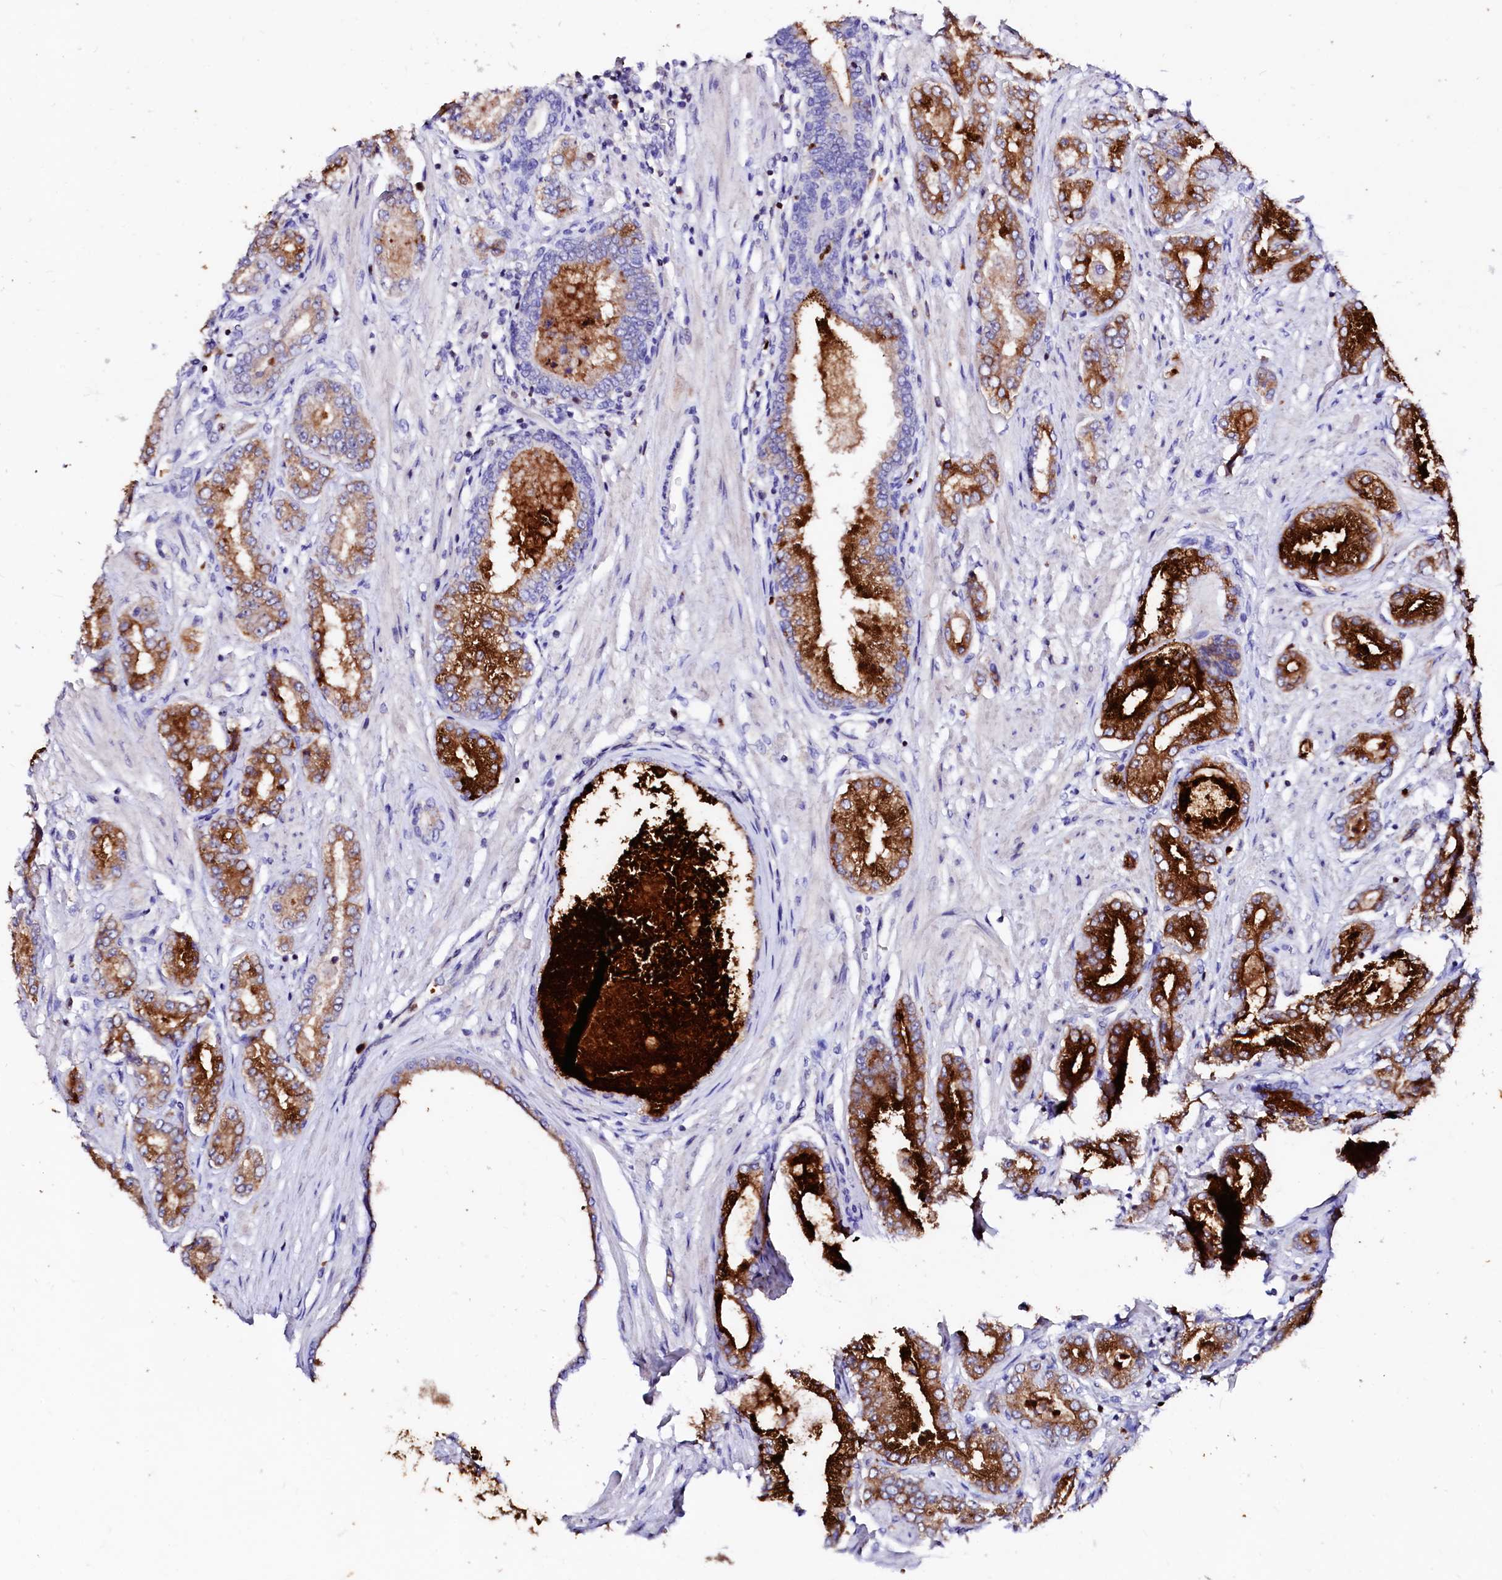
{"staining": {"intensity": "strong", "quantity": ">75%", "location": "cytoplasmic/membranous"}, "tissue": "prostate cancer", "cell_type": "Tumor cells", "image_type": "cancer", "snomed": [{"axis": "morphology", "description": "Adenocarcinoma, Low grade"}, {"axis": "topography", "description": "Prostate"}], "caption": "Immunohistochemistry (IHC) (DAB) staining of adenocarcinoma (low-grade) (prostate) shows strong cytoplasmic/membranous protein staining in about >75% of tumor cells.", "gene": "RAB27A", "patient": {"sex": "male", "age": 63}}